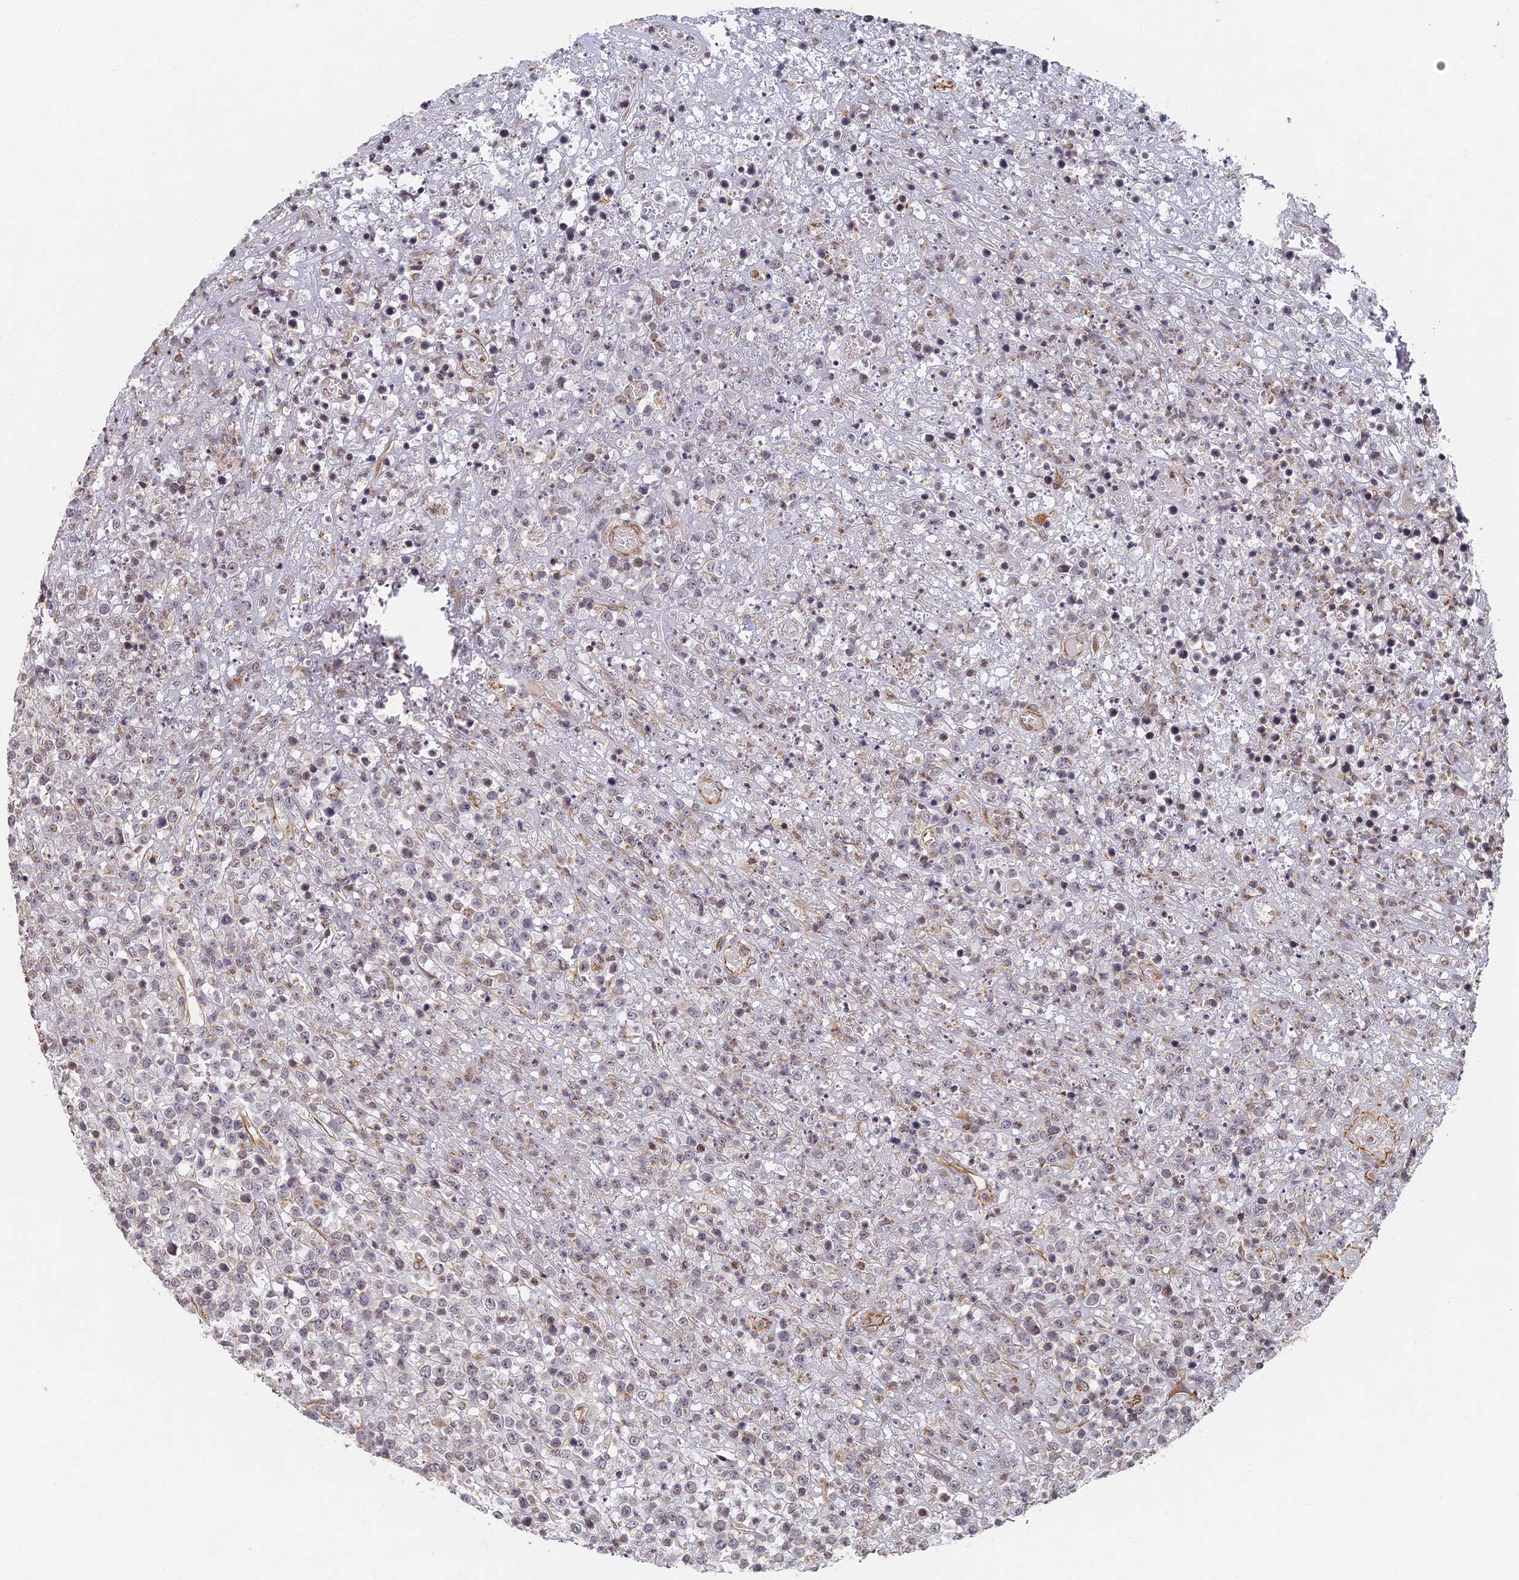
{"staining": {"intensity": "negative", "quantity": "none", "location": "none"}, "tissue": "lymphoma", "cell_type": "Tumor cells", "image_type": "cancer", "snomed": [{"axis": "morphology", "description": "Malignant lymphoma, non-Hodgkin's type, High grade"}, {"axis": "topography", "description": "Colon"}], "caption": "Image shows no protein expression in tumor cells of lymphoma tissue. (Stains: DAB immunohistochemistry (IHC) with hematoxylin counter stain, Microscopy: brightfield microscopy at high magnification).", "gene": "ABCB10", "patient": {"sex": "female", "age": 53}}